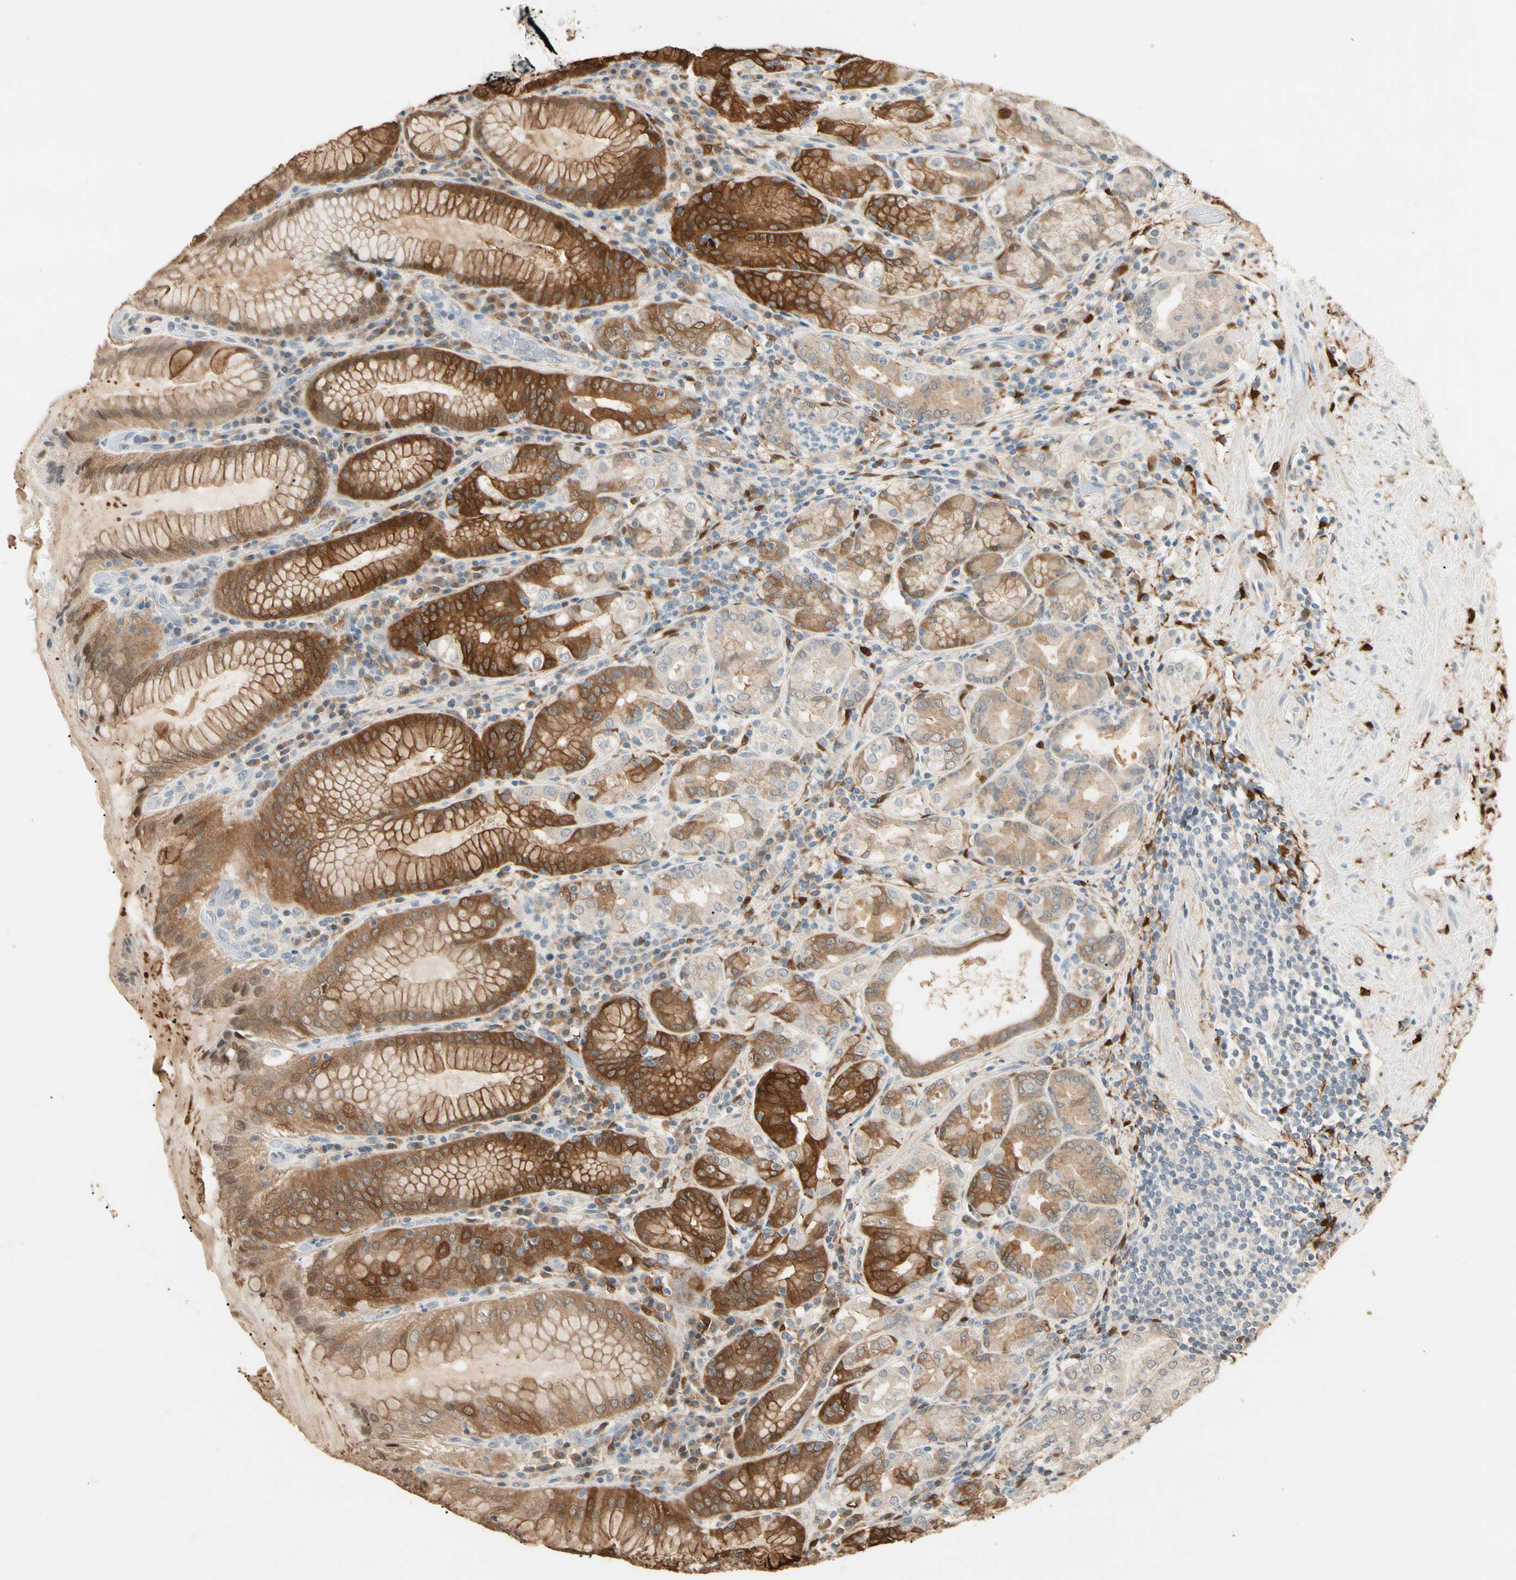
{"staining": {"intensity": "strong", "quantity": "25%-75%", "location": "cytoplasmic/membranous,nuclear"}, "tissue": "stomach", "cell_type": "Glandular cells", "image_type": "normal", "snomed": [{"axis": "morphology", "description": "Normal tissue, NOS"}, {"axis": "topography", "description": "Stomach, lower"}], "caption": "Protein expression analysis of unremarkable human stomach reveals strong cytoplasmic/membranous,nuclear staining in approximately 25%-75% of glandular cells. The protein of interest is shown in brown color, while the nuclei are stained blue.", "gene": "GNE", "patient": {"sex": "female", "age": 76}}